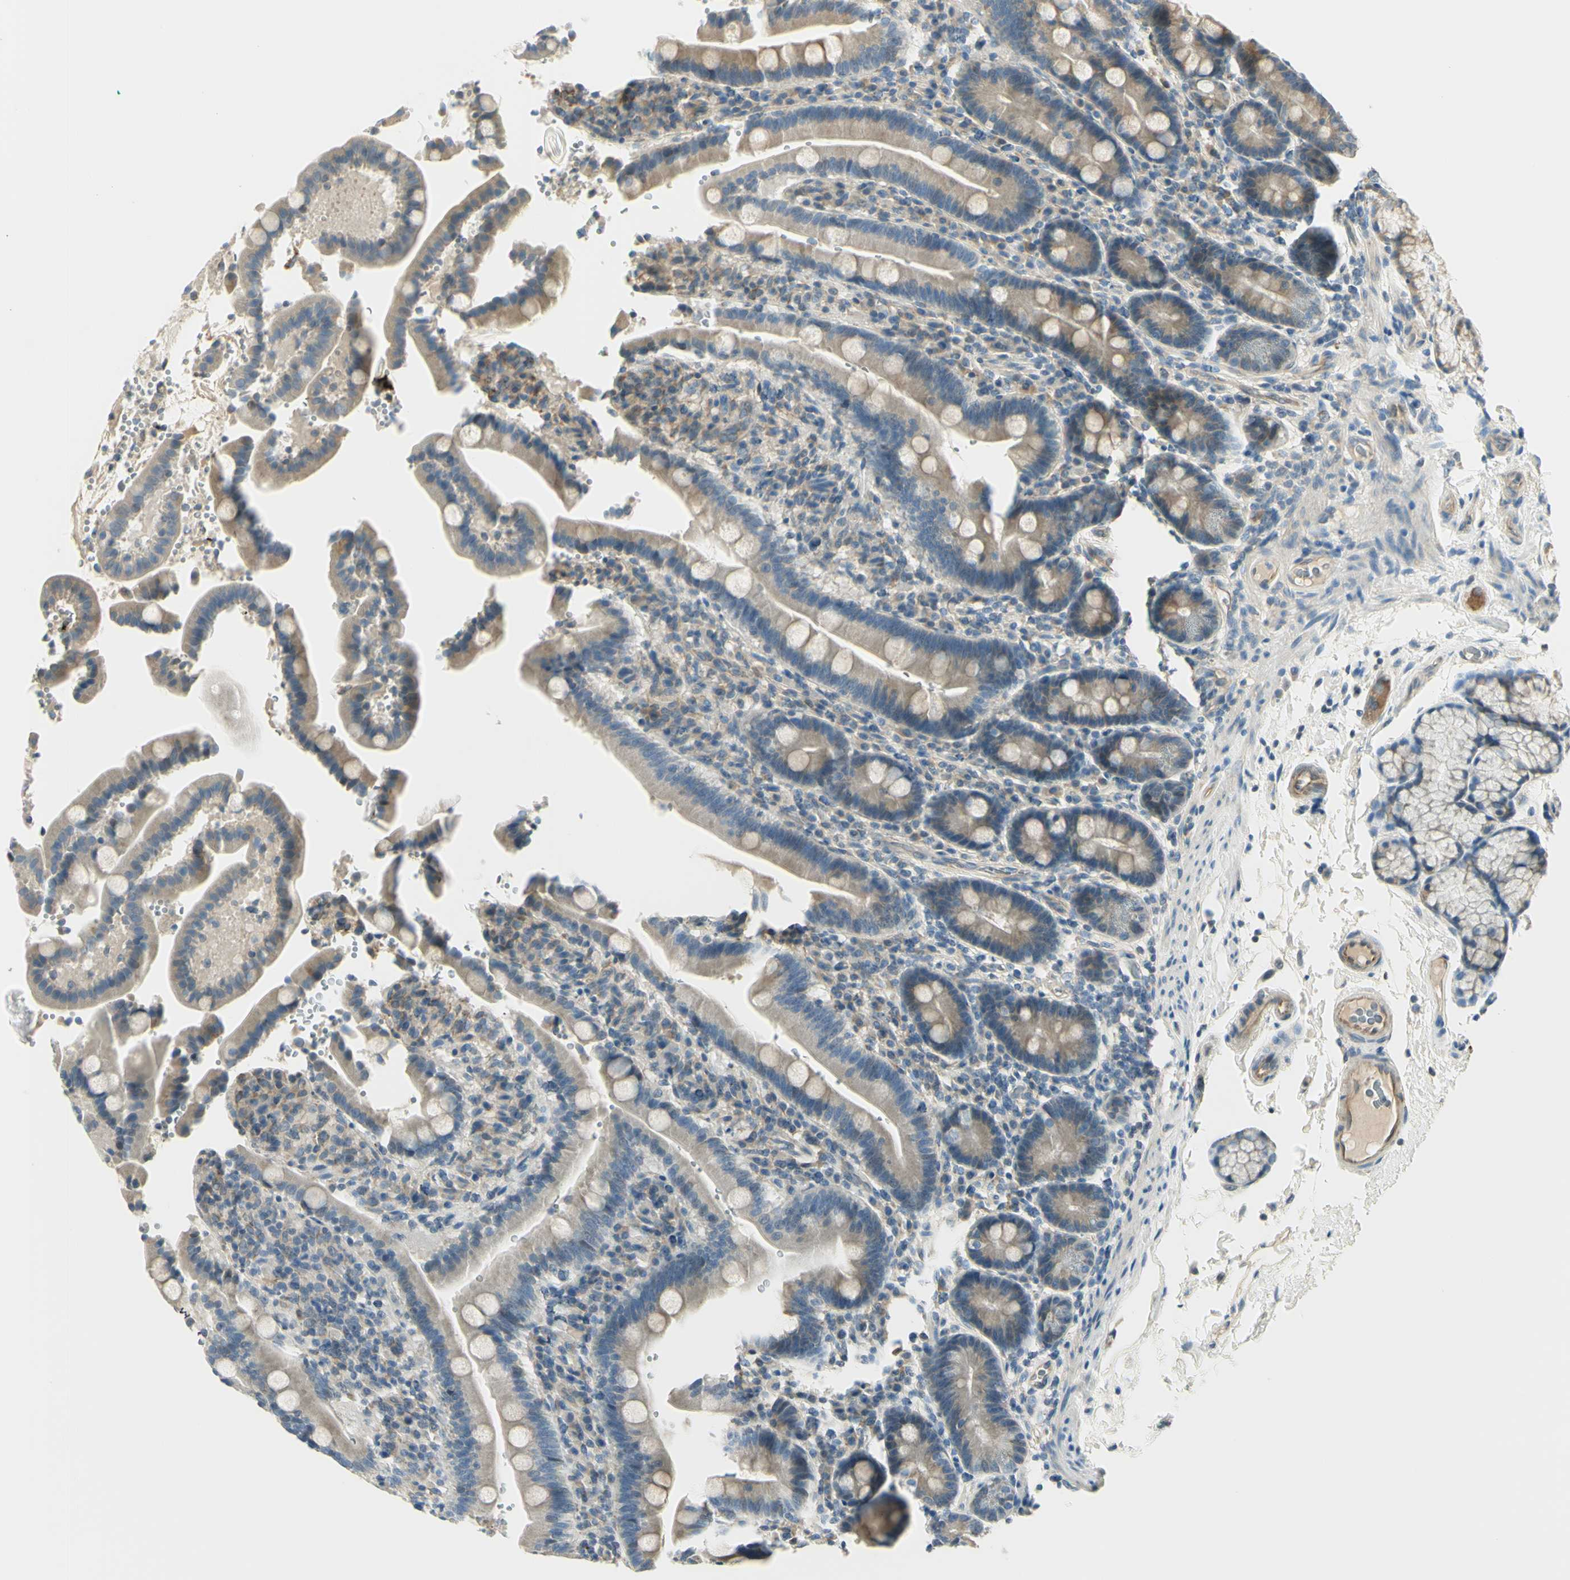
{"staining": {"intensity": "weak", "quantity": "<25%", "location": "cytoplasmic/membranous"}, "tissue": "duodenum", "cell_type": "Glandular cells", "image_type": "normal", "snomed": [{"axis": "morphology", "description": "Normal tissue, NOS"}, {"axis": "topography", "description": "Small intestine, NOS"}], "caption": "Immunohistochemical staining of benign human duodenum displays no significant positivity in glandular cells.", "gene": "IGDCC4", "patient": {"sex": "female", "age": 71}}